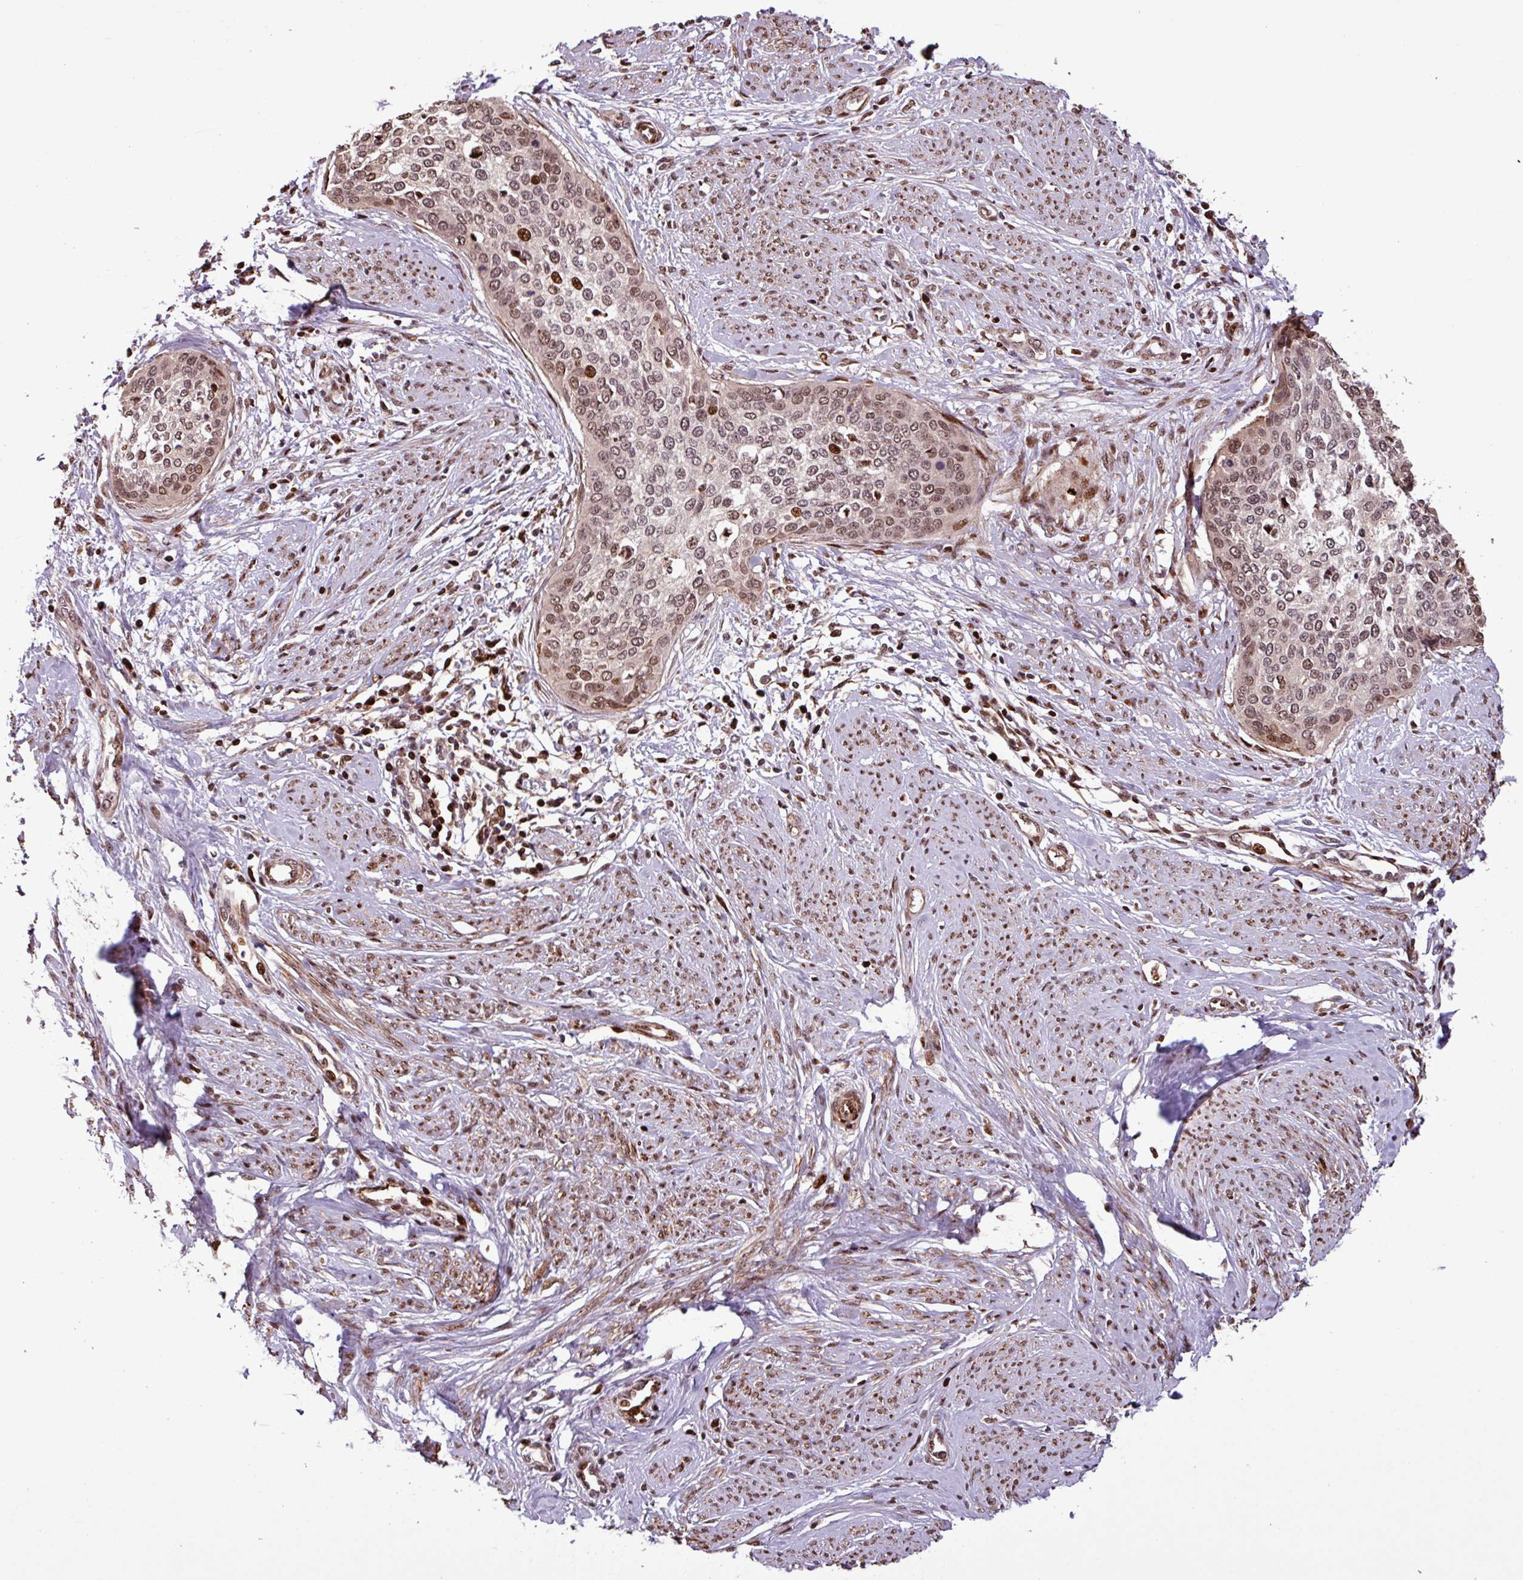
{"staining": {"intensity": "moderate", "quantity": ">75%", "location": "nuclear"}, "tissue": "cervical cancer", "cell_type": "Tumor cells", "image_type": "cancer", "snomed": [{"axis": "morphology", "description": "Squamous cell carcinoma, NOS"}, {"axis": "topography", "description": "Cervix"}], "caption": "Moderate nuclear protein expression is identified in about >75% of tumor cells in squamous cell carcinoma (cervical).", "gene": "SLC22A24", "patient": {"sex": "female", "age": 37}}